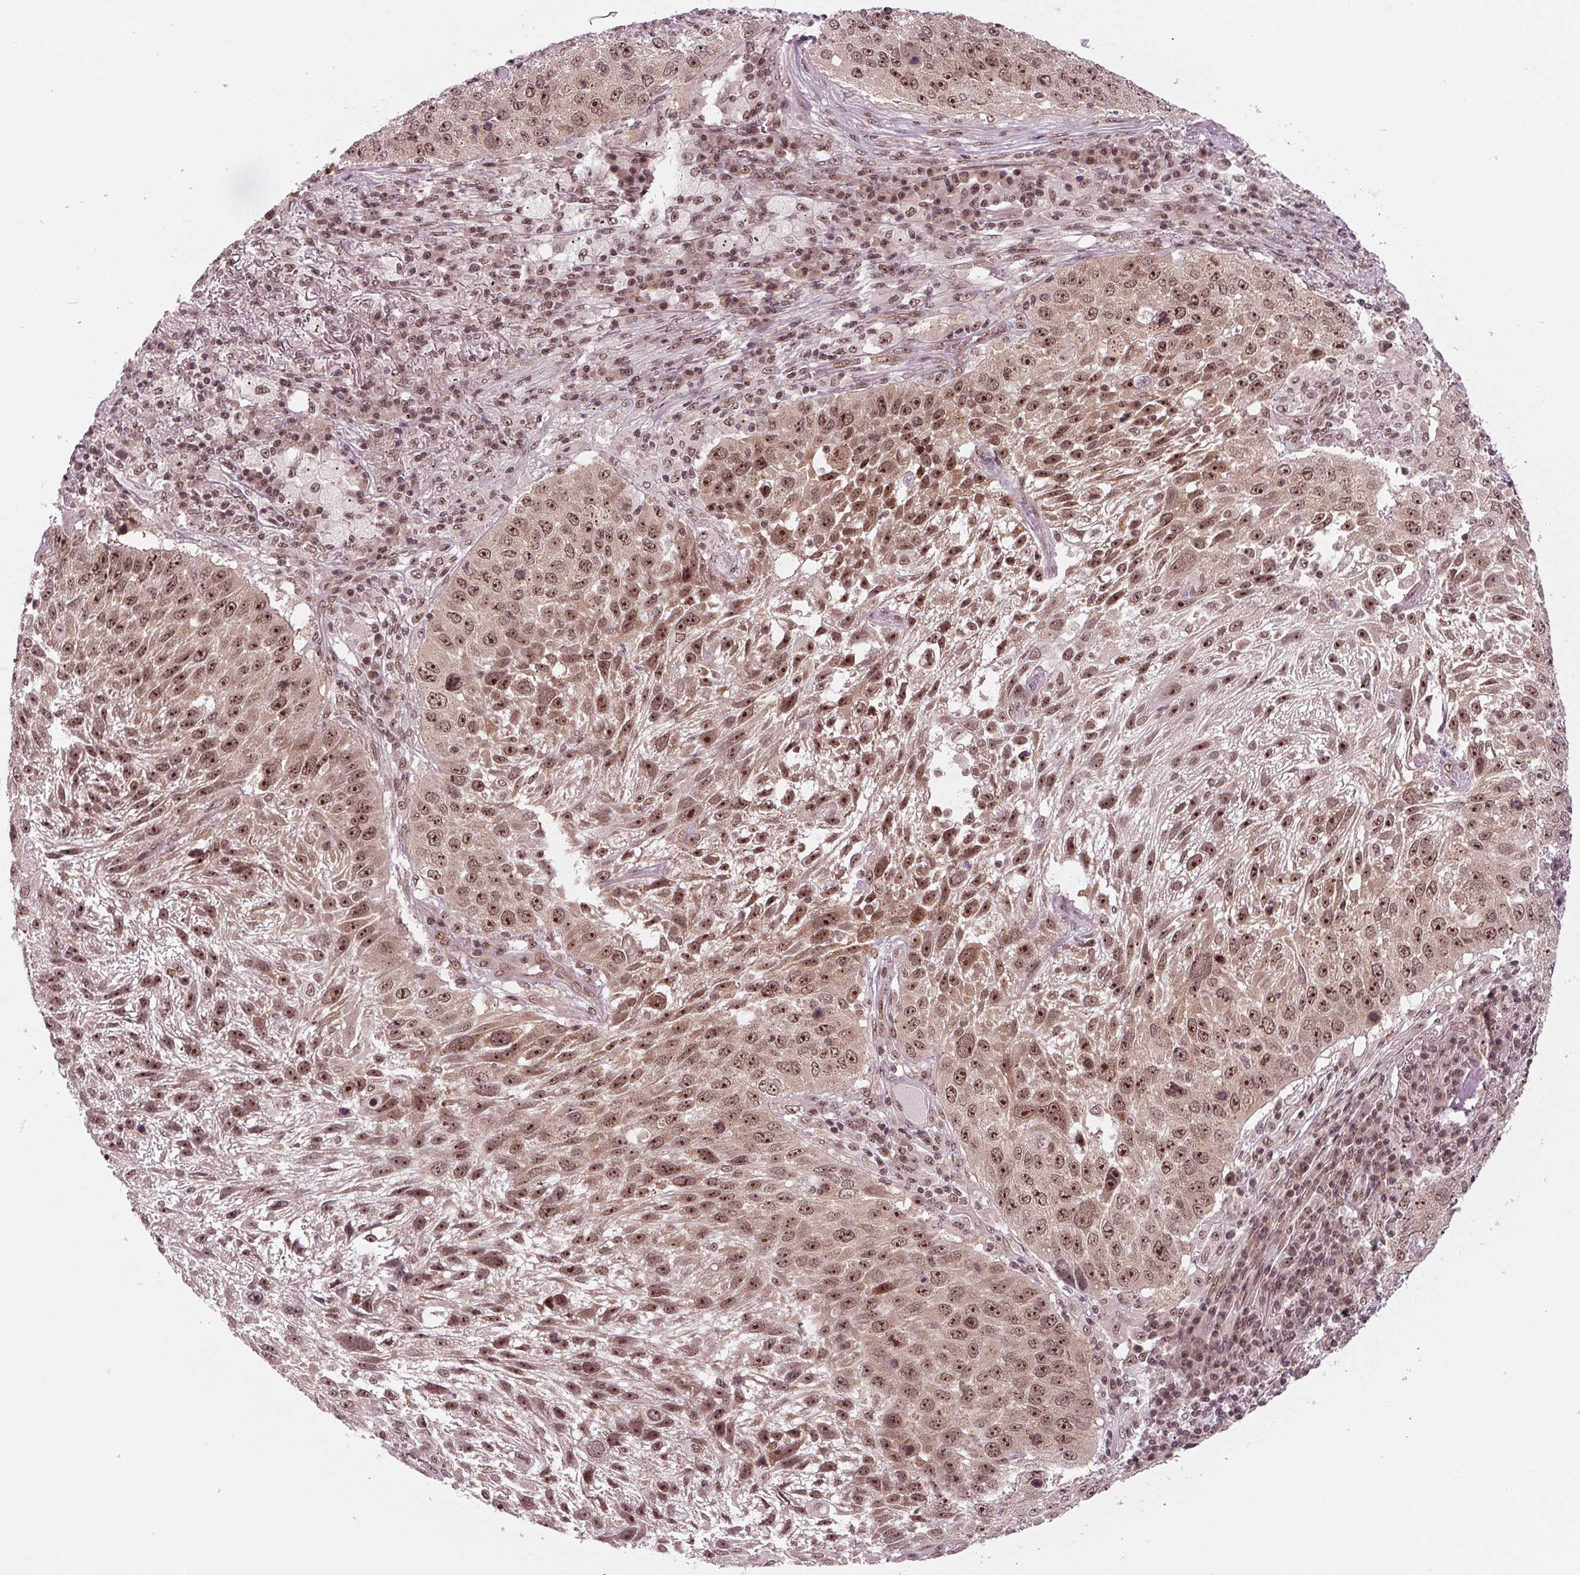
{"staining": {"intensity": "strong", "quantity": ">75%", "location": "nuclear"}, "tissue": "lung cancer", "cell_type": "Tumor cells", "image_type": "cancer", "snomed": [{"axis": "morphology", "description": "Normal morphology"}, {"axis": "morphology", "description": "Squamous cell carcinoma, NOS"}, {"axis": "topography", "description": "Lymph node"}, {"axis": "topography", "description": "Lung"}], "caption": "A brown stain highlights strong nuclear expression of a protein in lung squamous cell carcinoma tumor cells.", "gene": "DDX41", "patient": {"sex": "male", "age": 67}}